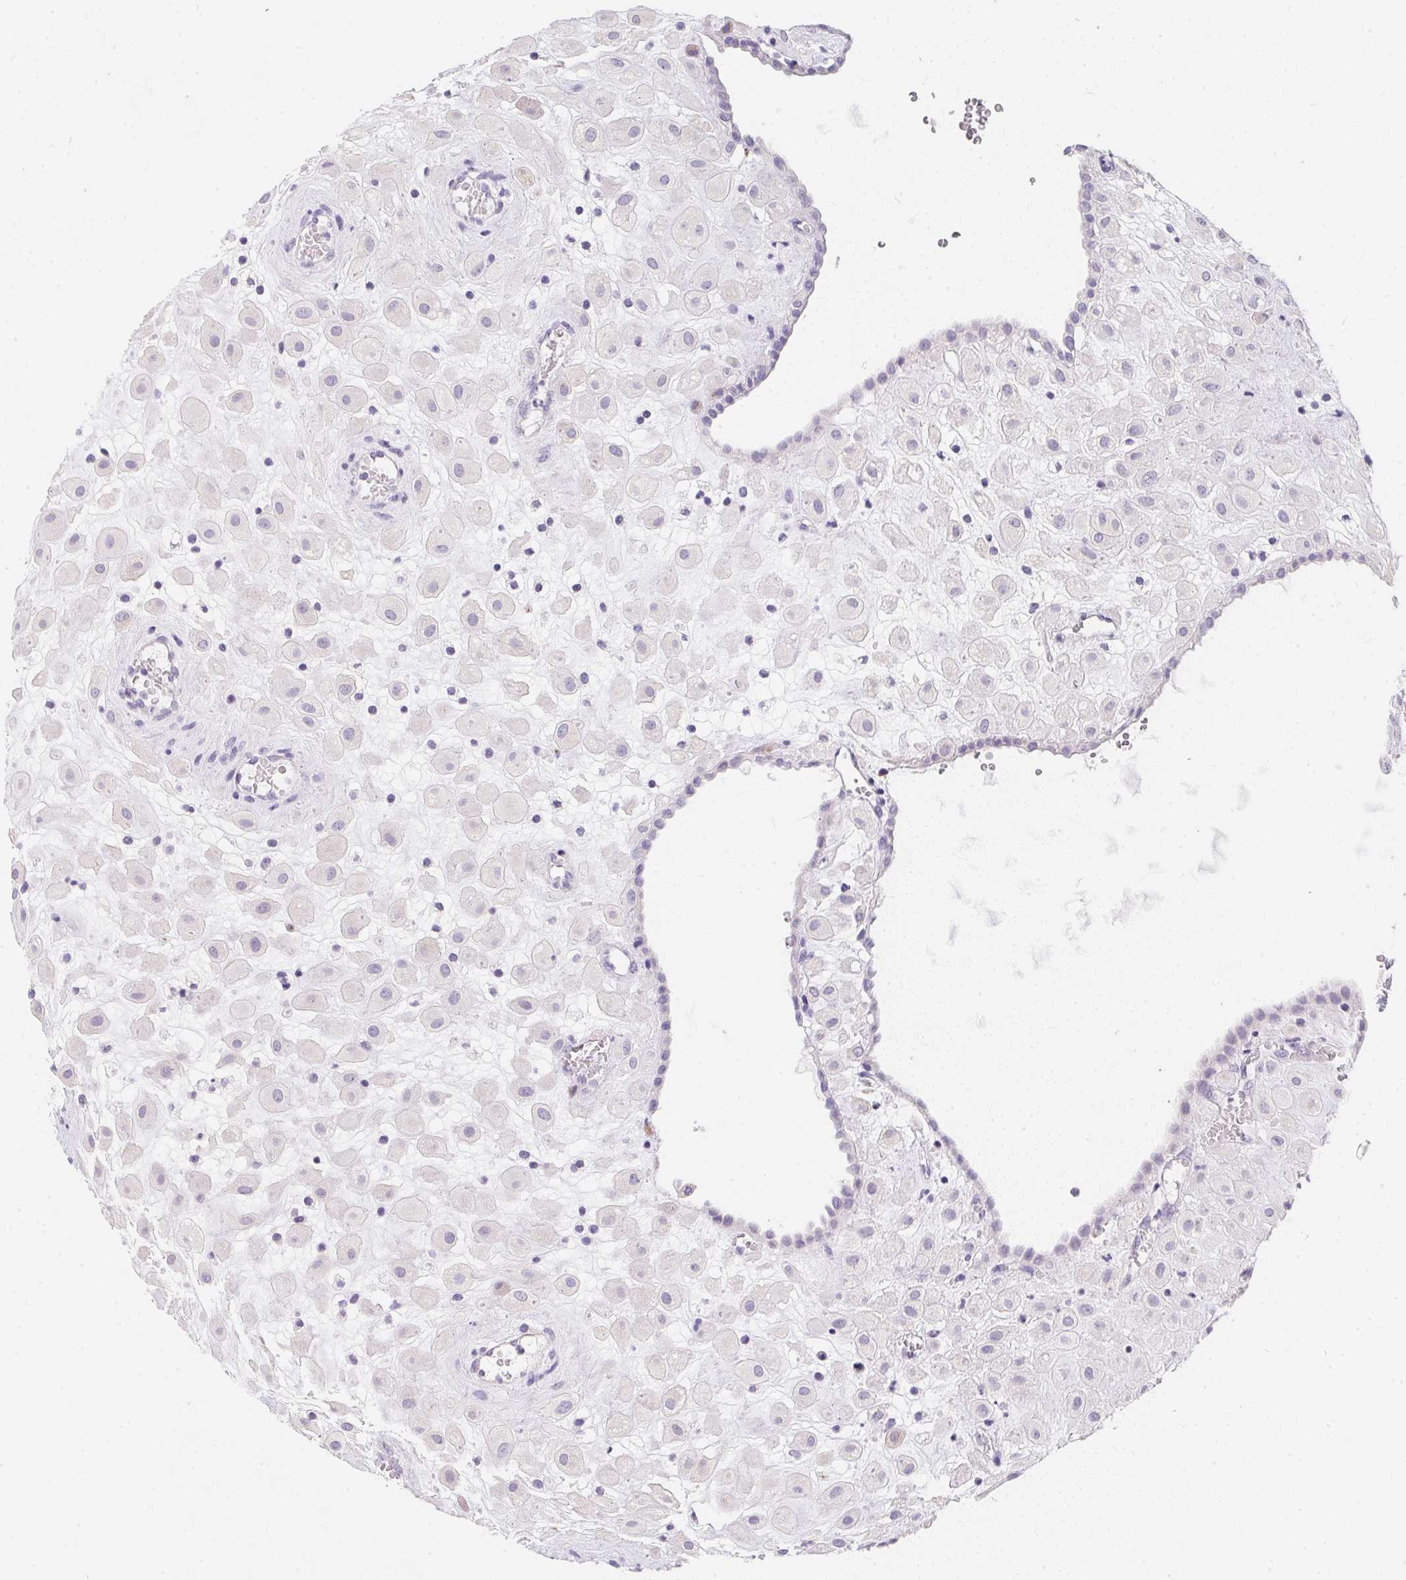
{"staining": {"intensity": "negative", "quantity": "none", "location": "none"}, "tissue": "placenta", "cell_type": "Decidual cells", "image_type": "normal", "snomed": [{"axis": "morphology", "description": "Normal tissue, NOS"}, {"axis": "topography", "description": "Placenta"}], "caption": "High power microscopy image of an IHC micrograph of unremarkable placenta, revealing no significant positivity in decidual cells. The staining is performed using DAB (3,3'-diaminobenzidine) brown chromogen with nuclei counter-stained in using hematoxylin.", "gene": "MAP1A", "patient": {"sex": "female", "age": 24}}